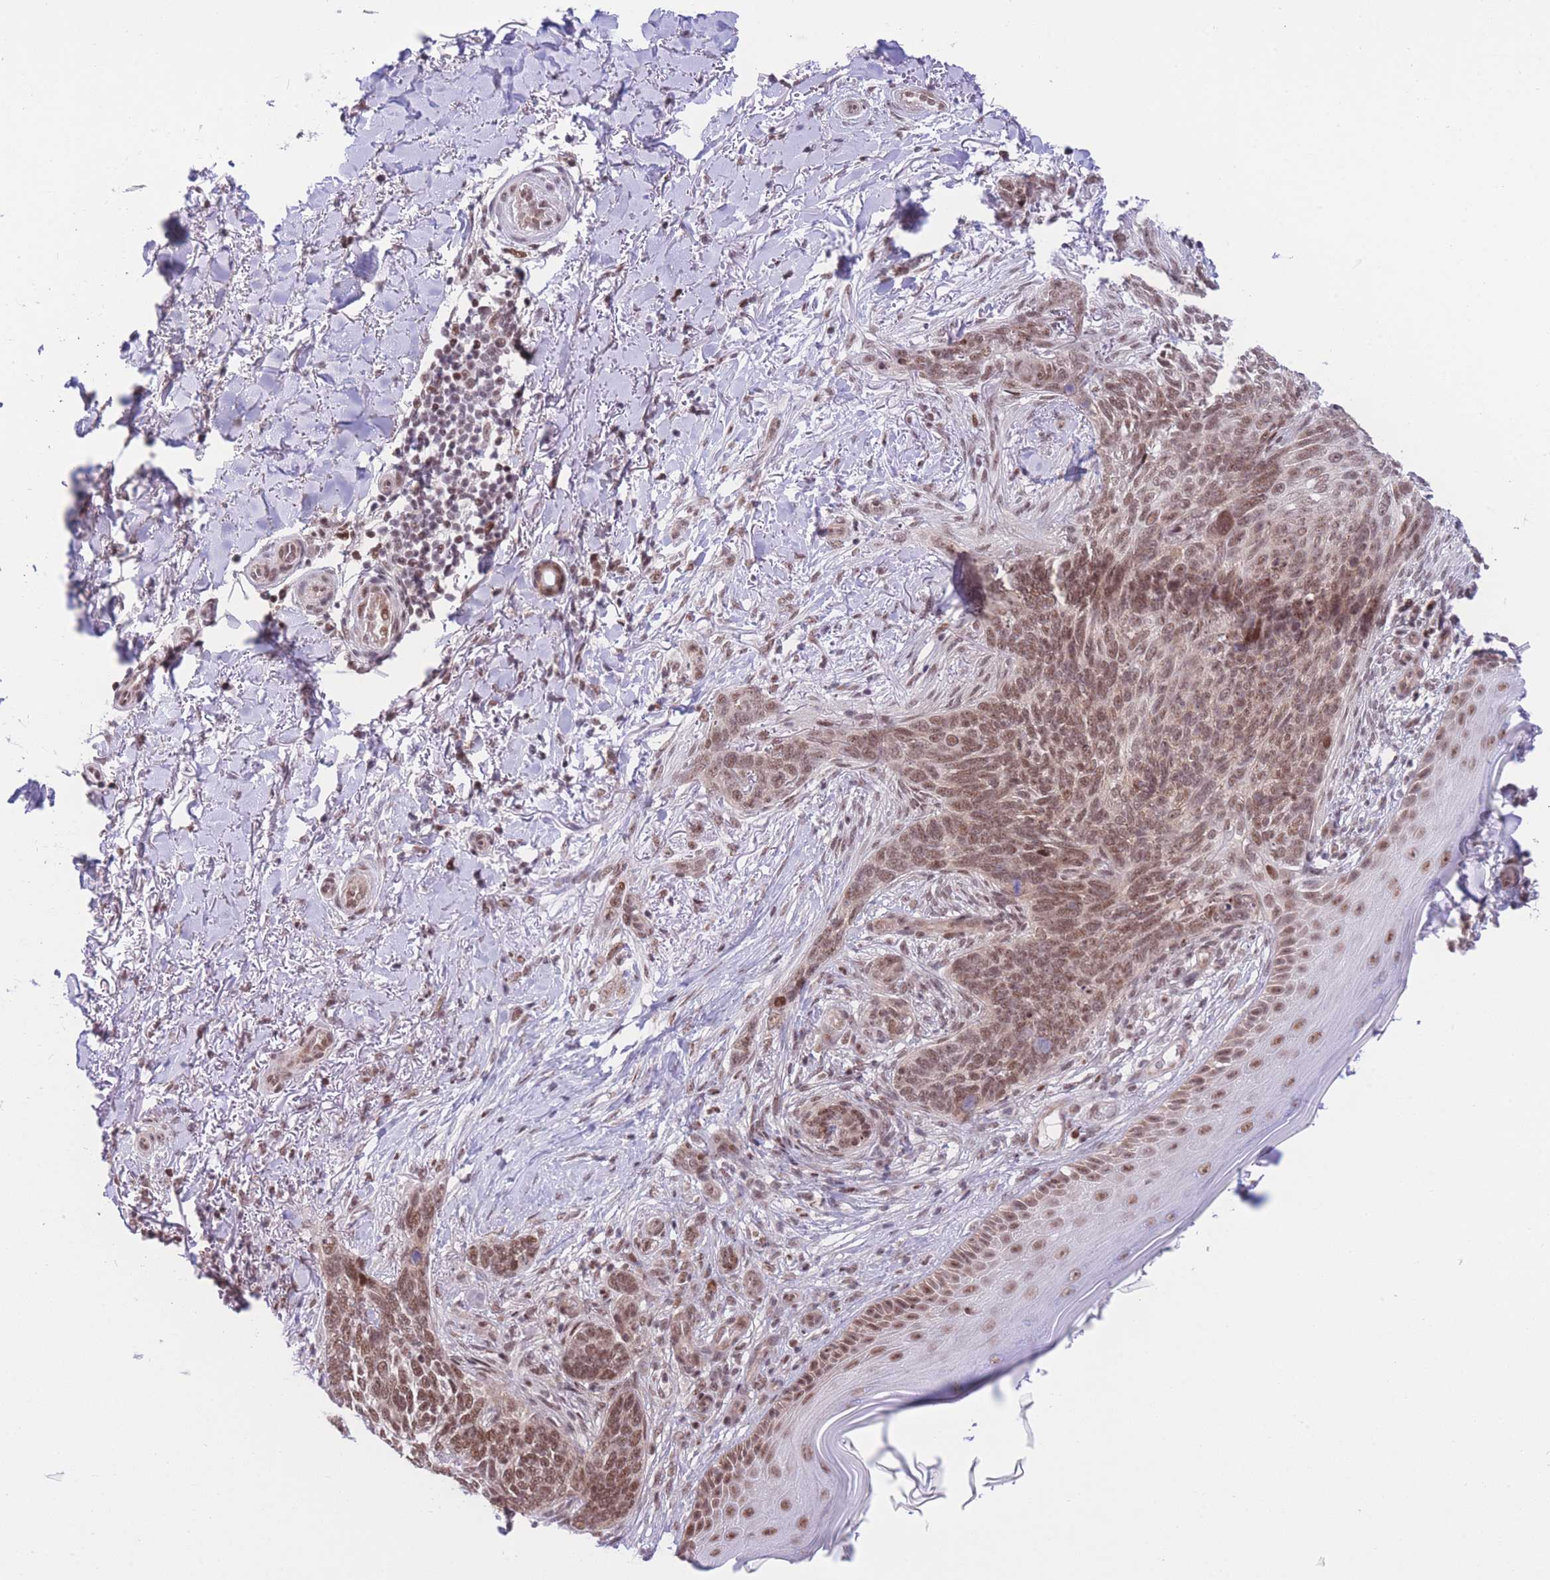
{"staining": {"intensity": "moderate", "quantity": ">75%", "location": "nuclear"}, "tissue": "skin cancer", "cell_type": "Tumor cells", "image_type": "cancer", "snomed": [{"axis": "morphology", "description": "Normal tissue, NOS"}, {"axis": "morphology", "description": "Basal cell carcinoma"}, {"axis": "topography", "description": "Skin"}], "caption": "Immunohistochemical staining of skin cancer (basal cell carcinoma) shows medium levels of moderate nuclear expression in approximately >75% of tumor cells. Immunohistochemistry (ihc) stains the protein in brown and the nuclei are stained blue.", "gene": "PCIF1", "patient": {"sex": "female", "age": 67}}